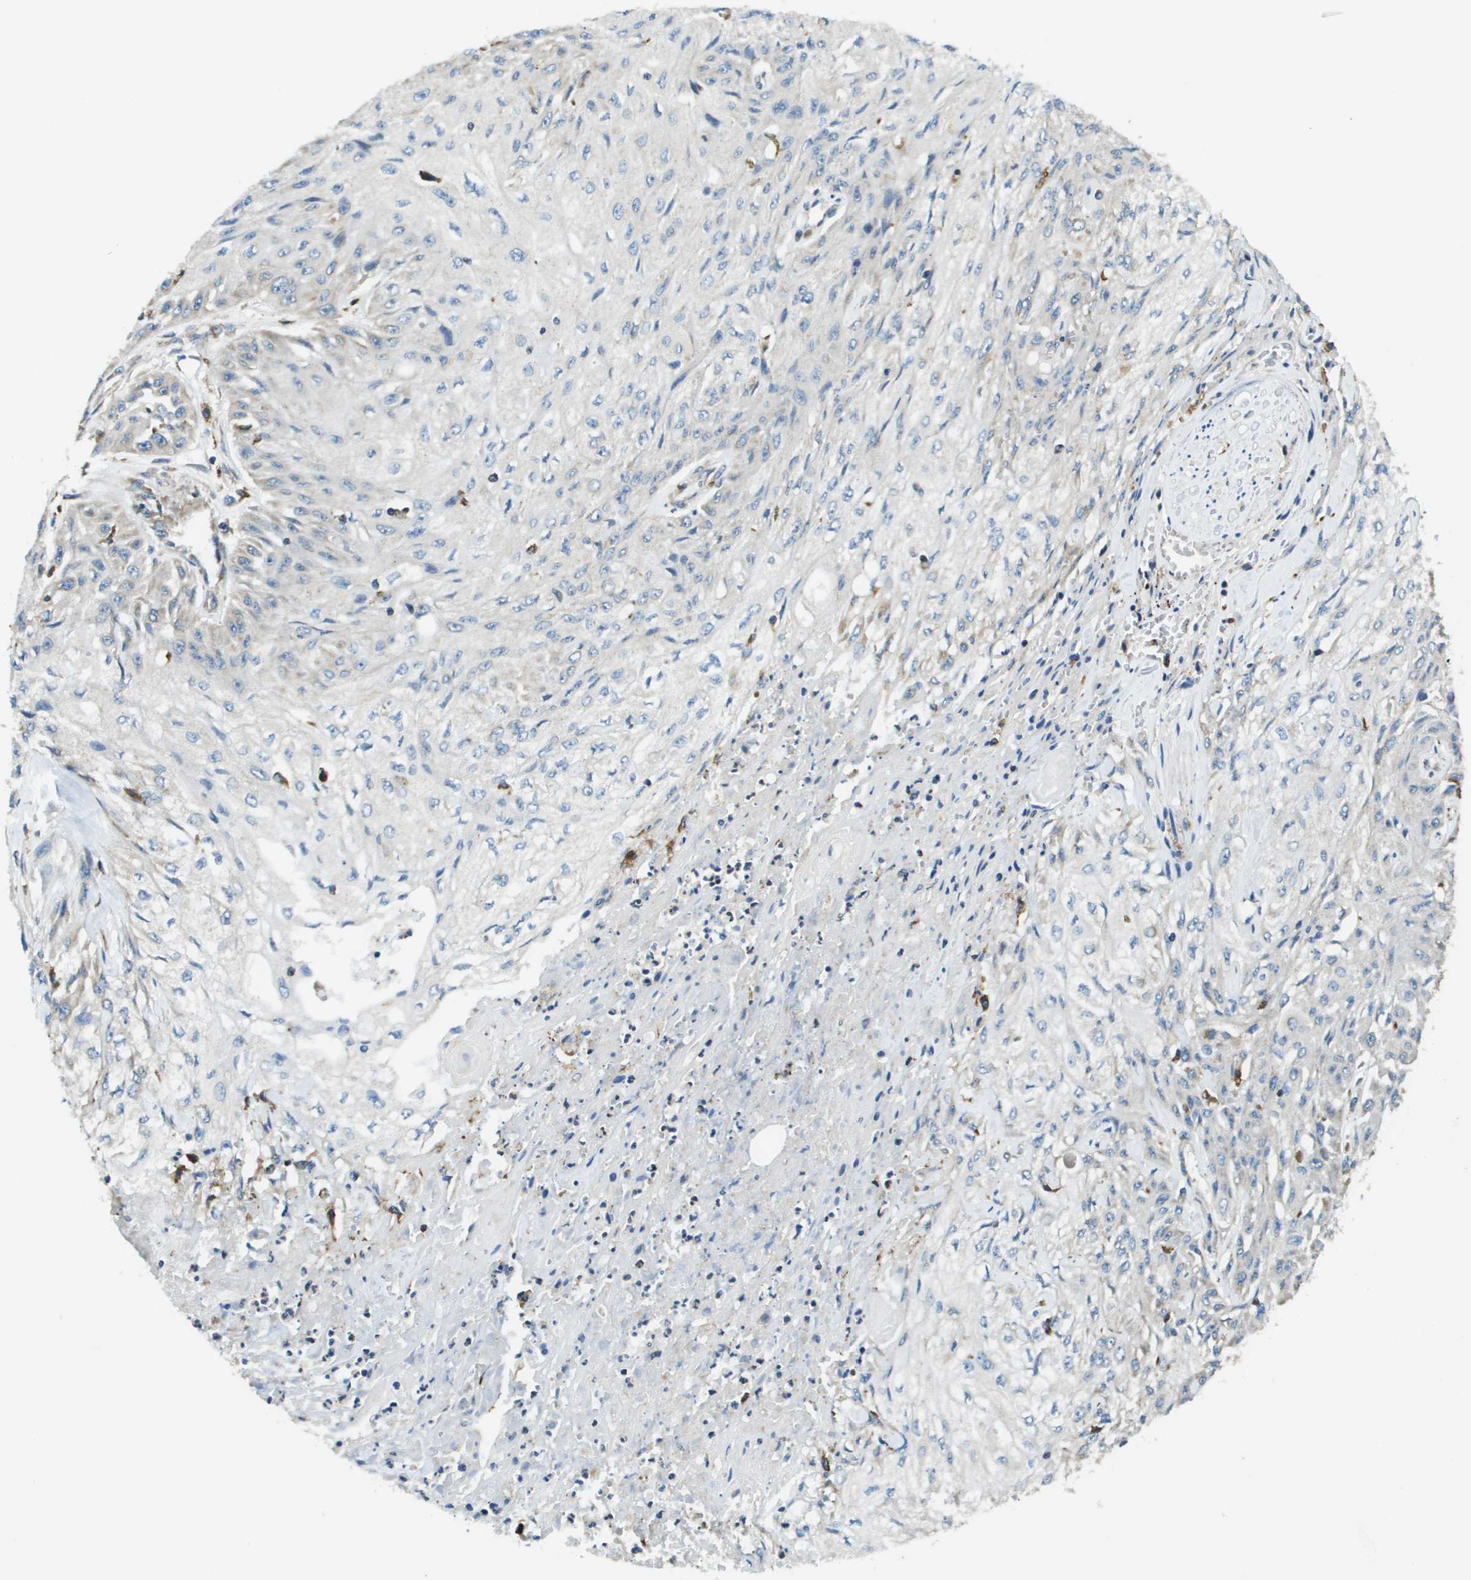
{"staining": {"intensity": "weak", "quantity": "<25%", "location": "cytoplasmic/membranous"}, "tissue": "skin cancer", "cell_type": "Tumor cells", "image_type": "cancer", "snomed": [{"axis": "morphology", "description": "Squamous cell carcinoma, NOS"}, {"axis": "morphology", "description": "Squamous cell carcinoma, metastatic, NOS"}, {"axis": "topography", "description": "Skin"}, {"axis": "topography", "description": "Lymph node"}], "caption": "Immunohistochemistry of skin cancer (squamous cell carcinoma) exhibits no positivity in tumor cells. (DAB immunohistochemistry (IHC) with hematoxylin counter stain).", "gene": "CNPY3", "patient": {"sex": "male", "age": 75}}